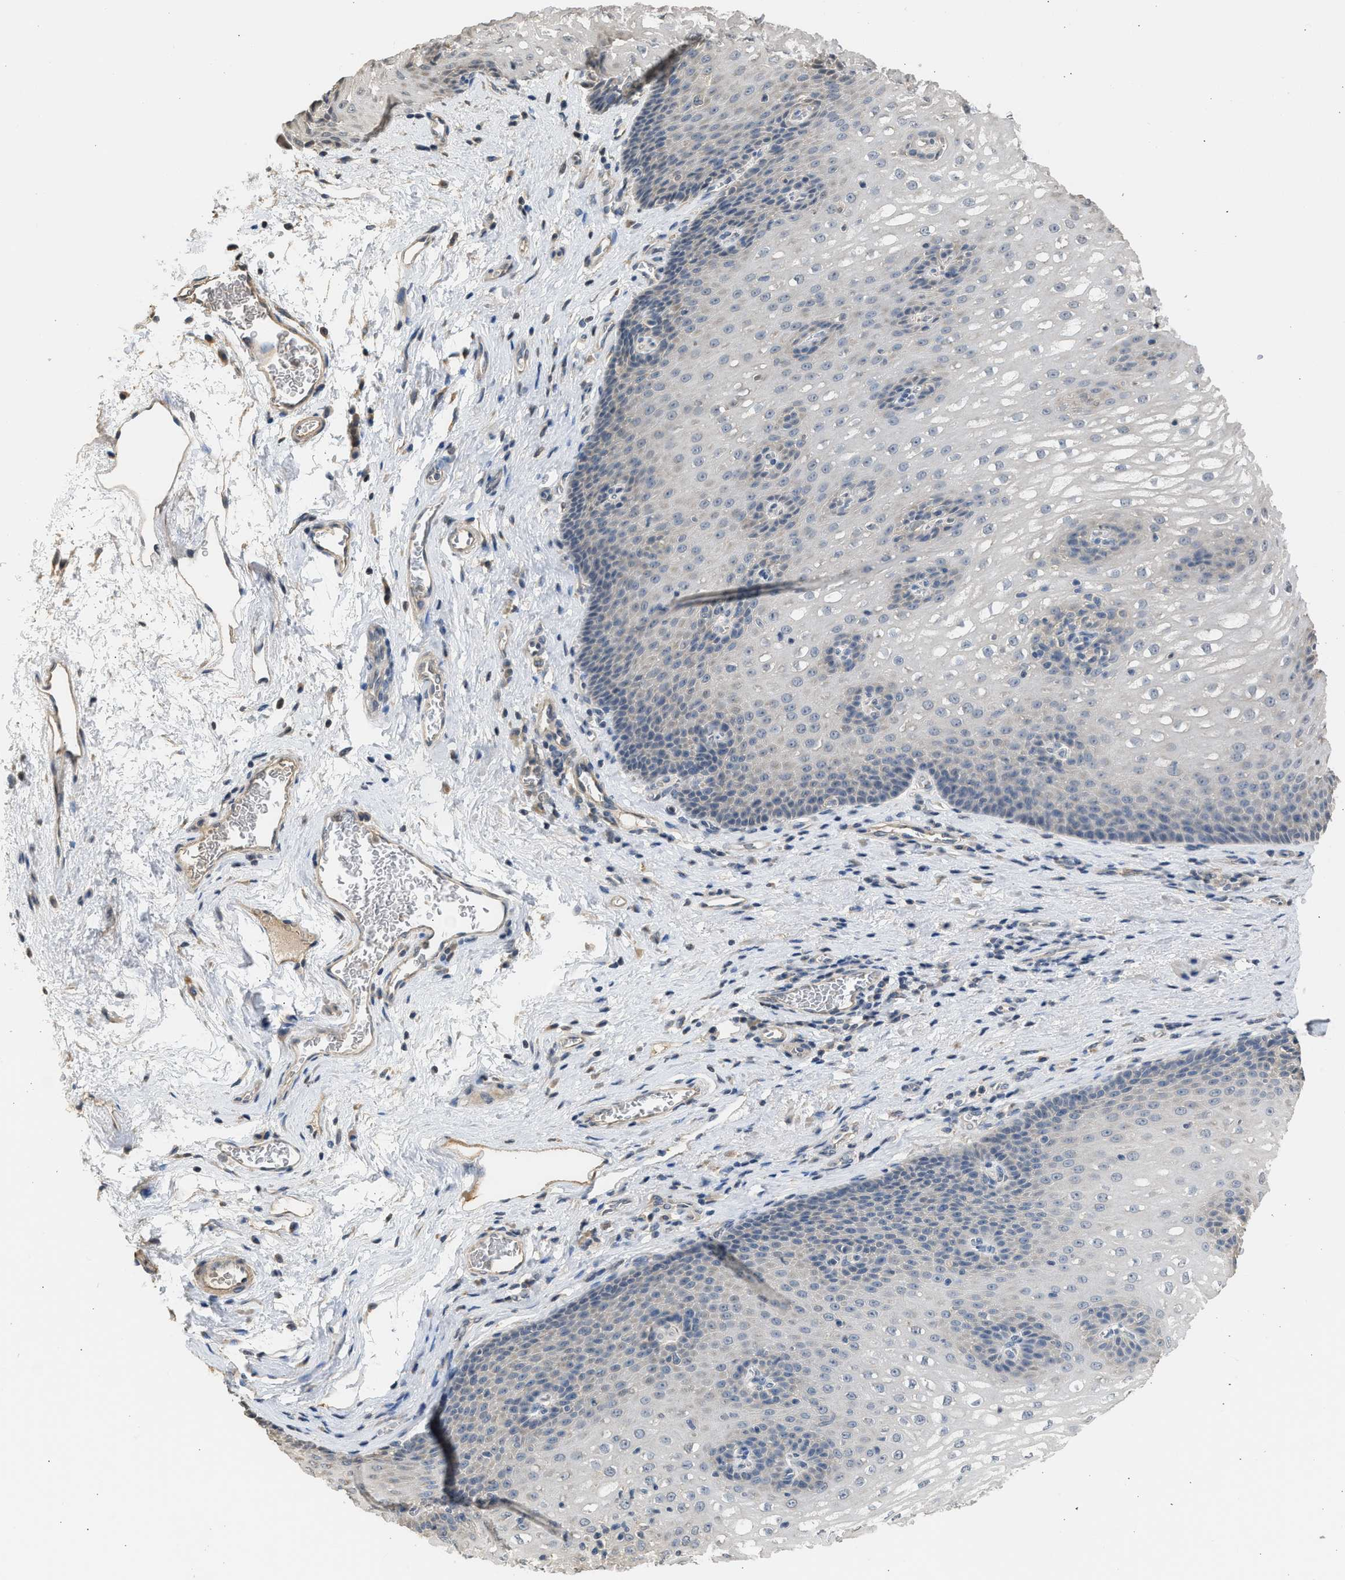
{"staining": {"intensity": "weak", "quantity": "<25%", "location": "cytoplasmic/membranous"}, "tissue": "esophagus", "cell_type": "Squamous epithelial cells", "image_type": "normal", "snomed": [{"axis": "morphology", "description": "Normal tissue, NOS"}, {"axis": "topography", "description": "Esophagus"}], "caption": "The image reveals no staining of squamous epithelial cells in normal esophagus. Brightfield microscopy of immunohistochemistry (IHC) stained with DAB (3,3'-diaminobenzidine) (brown) and hematoxylin (blue), captured at high magnification.", "gene": "SULT2A1", "patient": {"sex": "male", "age": 48}}